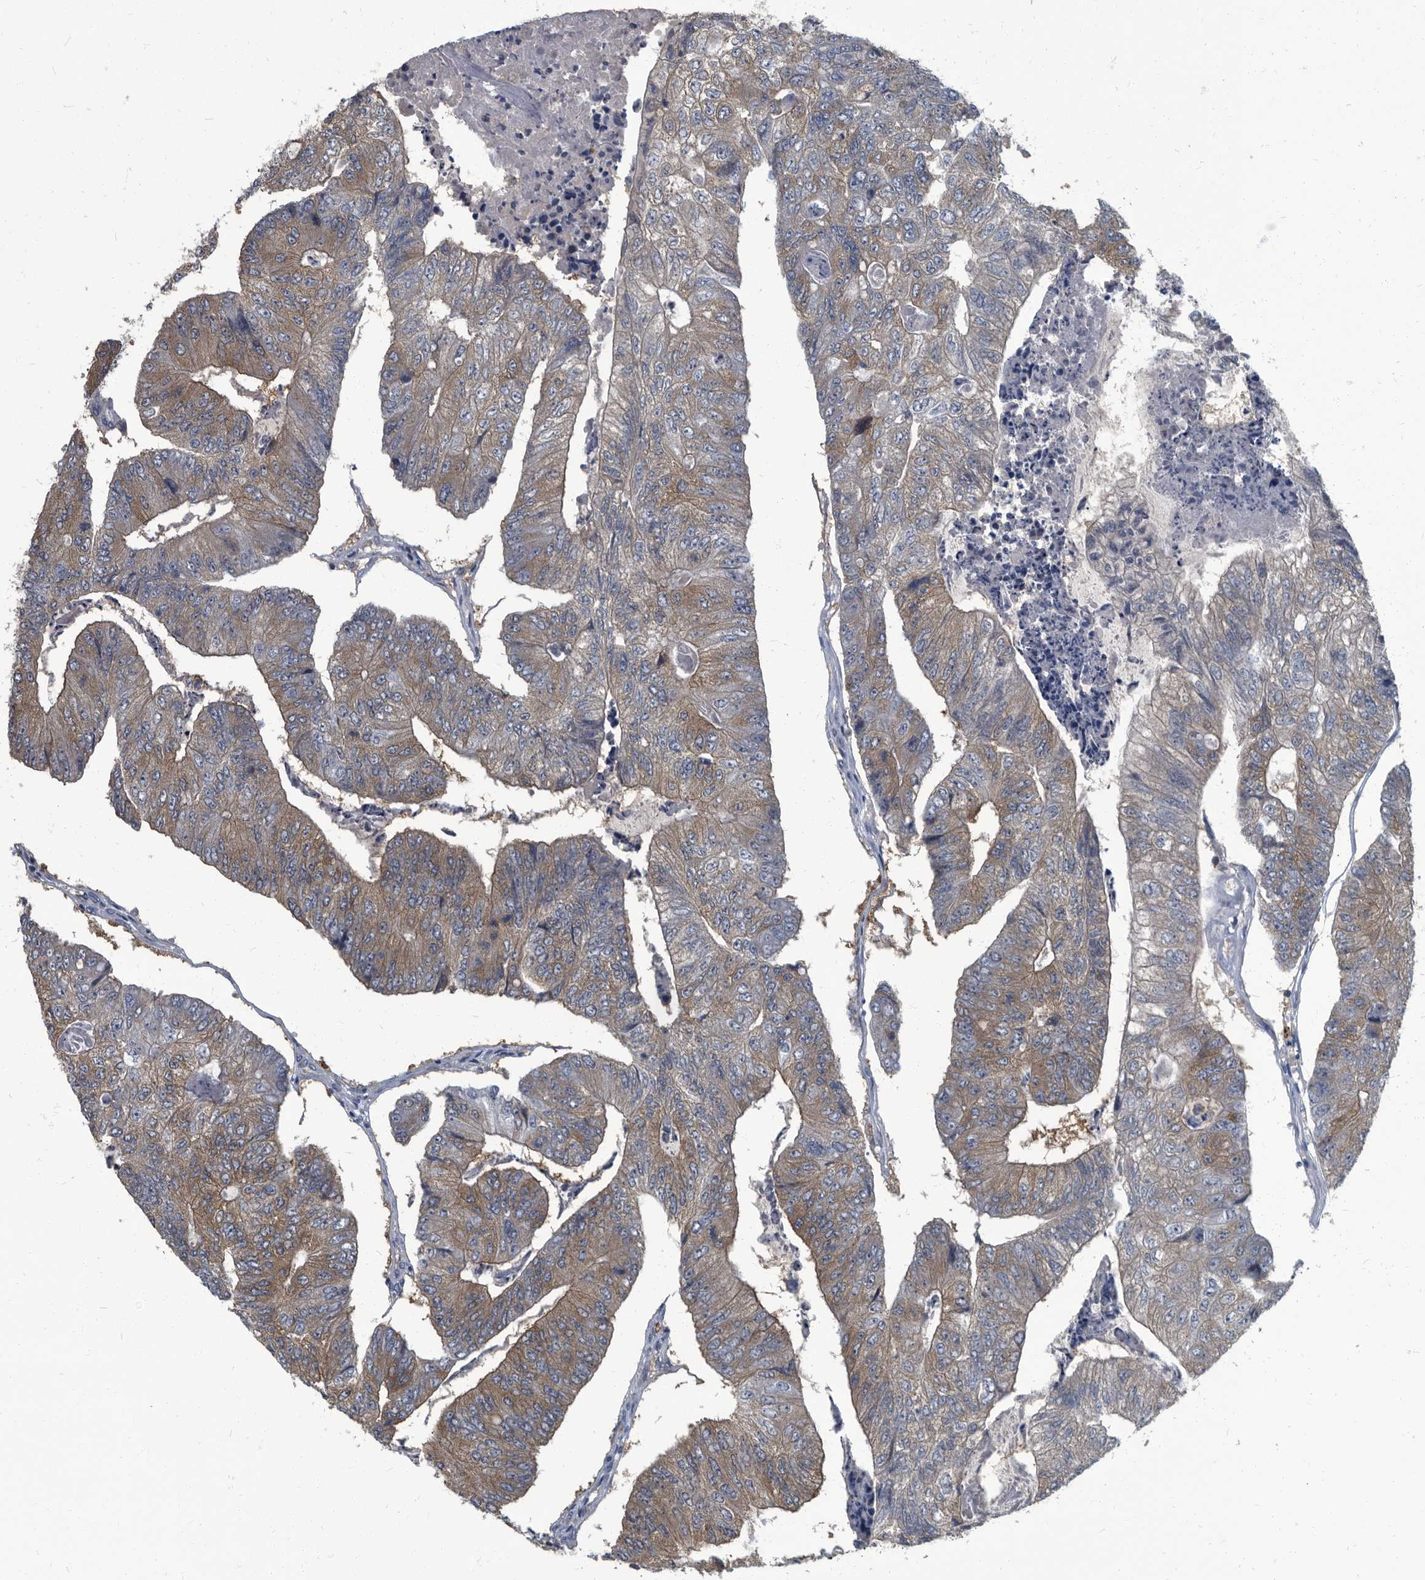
{"staining": {"intensity": "moderate", "quantity": ">75%", "location": "cytoplasmic/membranous"}, "tissue": "colorectal cancer", "cell_type": "Tumor cells", "image_type": "cancer", "snomed": [{"axis": "morphology", "description": "Adenocarcinoma, NOS"}, {"axis": "topography", "description": "Colon"}], "caption": "A high-resolution histopathology image shows IHC staining of colorectal cancer (adenocarcinoma), which shows moderate cytoplasmic/membranous positivity in about >75% of tumor cells.", "gene": "CDV3", "patient": {"sex": "female", "age": 67}}